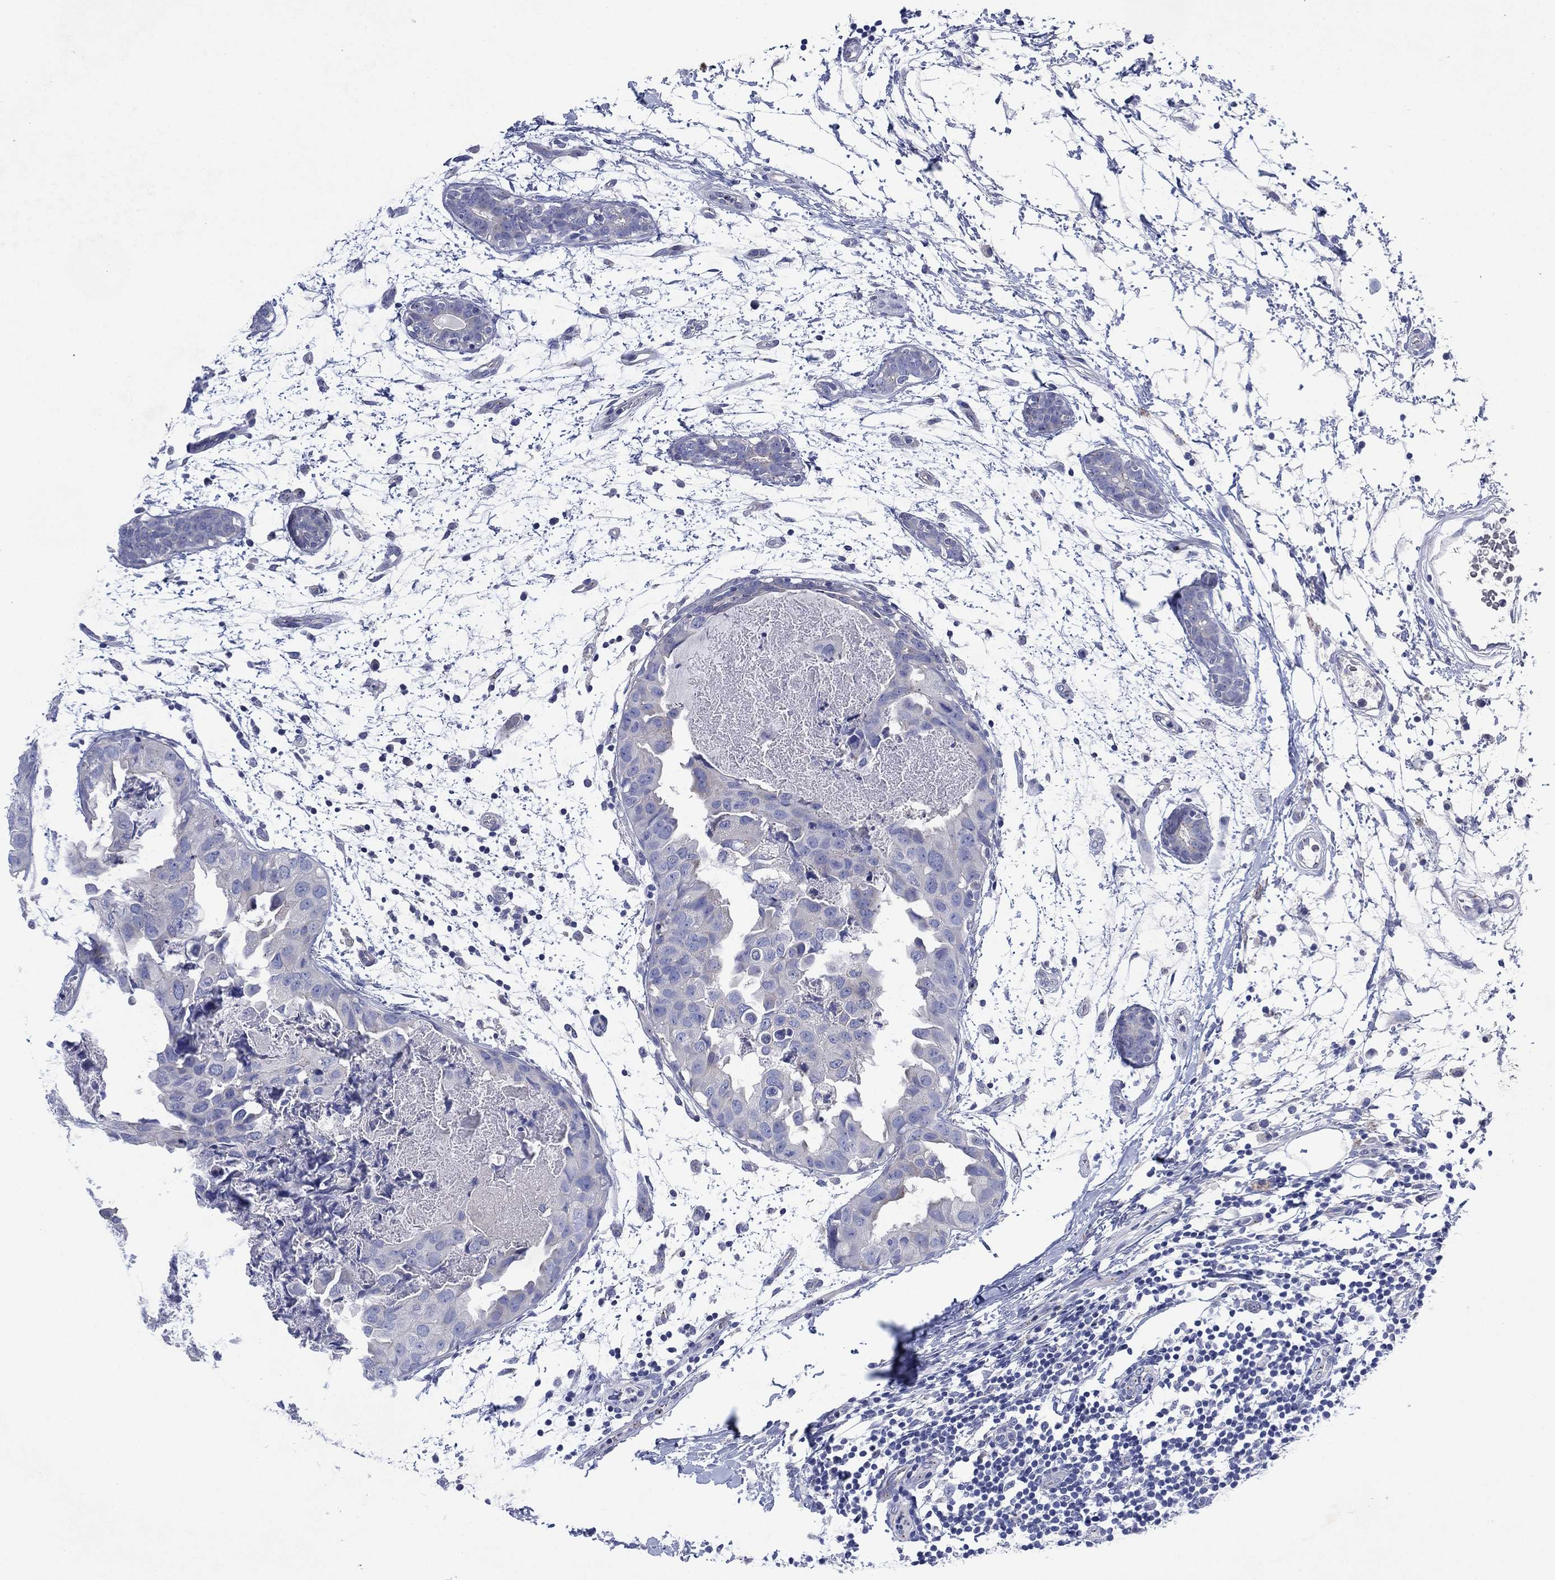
{"staining": {"intensity": "negative", "quantity": "none", "location": "none"}, "tissue": "breast cancer", "cell_type": "Tumor cells", "image_type": "cancer", "snomed": [{"axis": "morphology", "description": "Normal tissue, NOS"}, {"axis": "morphology", "description": "Duct carcinoma"}, {"axis": "topography", "description": "Breast"}], "caption": "Tumor cells are negative for brown protein staining in breast cancer.", "gene": "CHRNA3", "patient": {"sex": "female", "age": 40}}